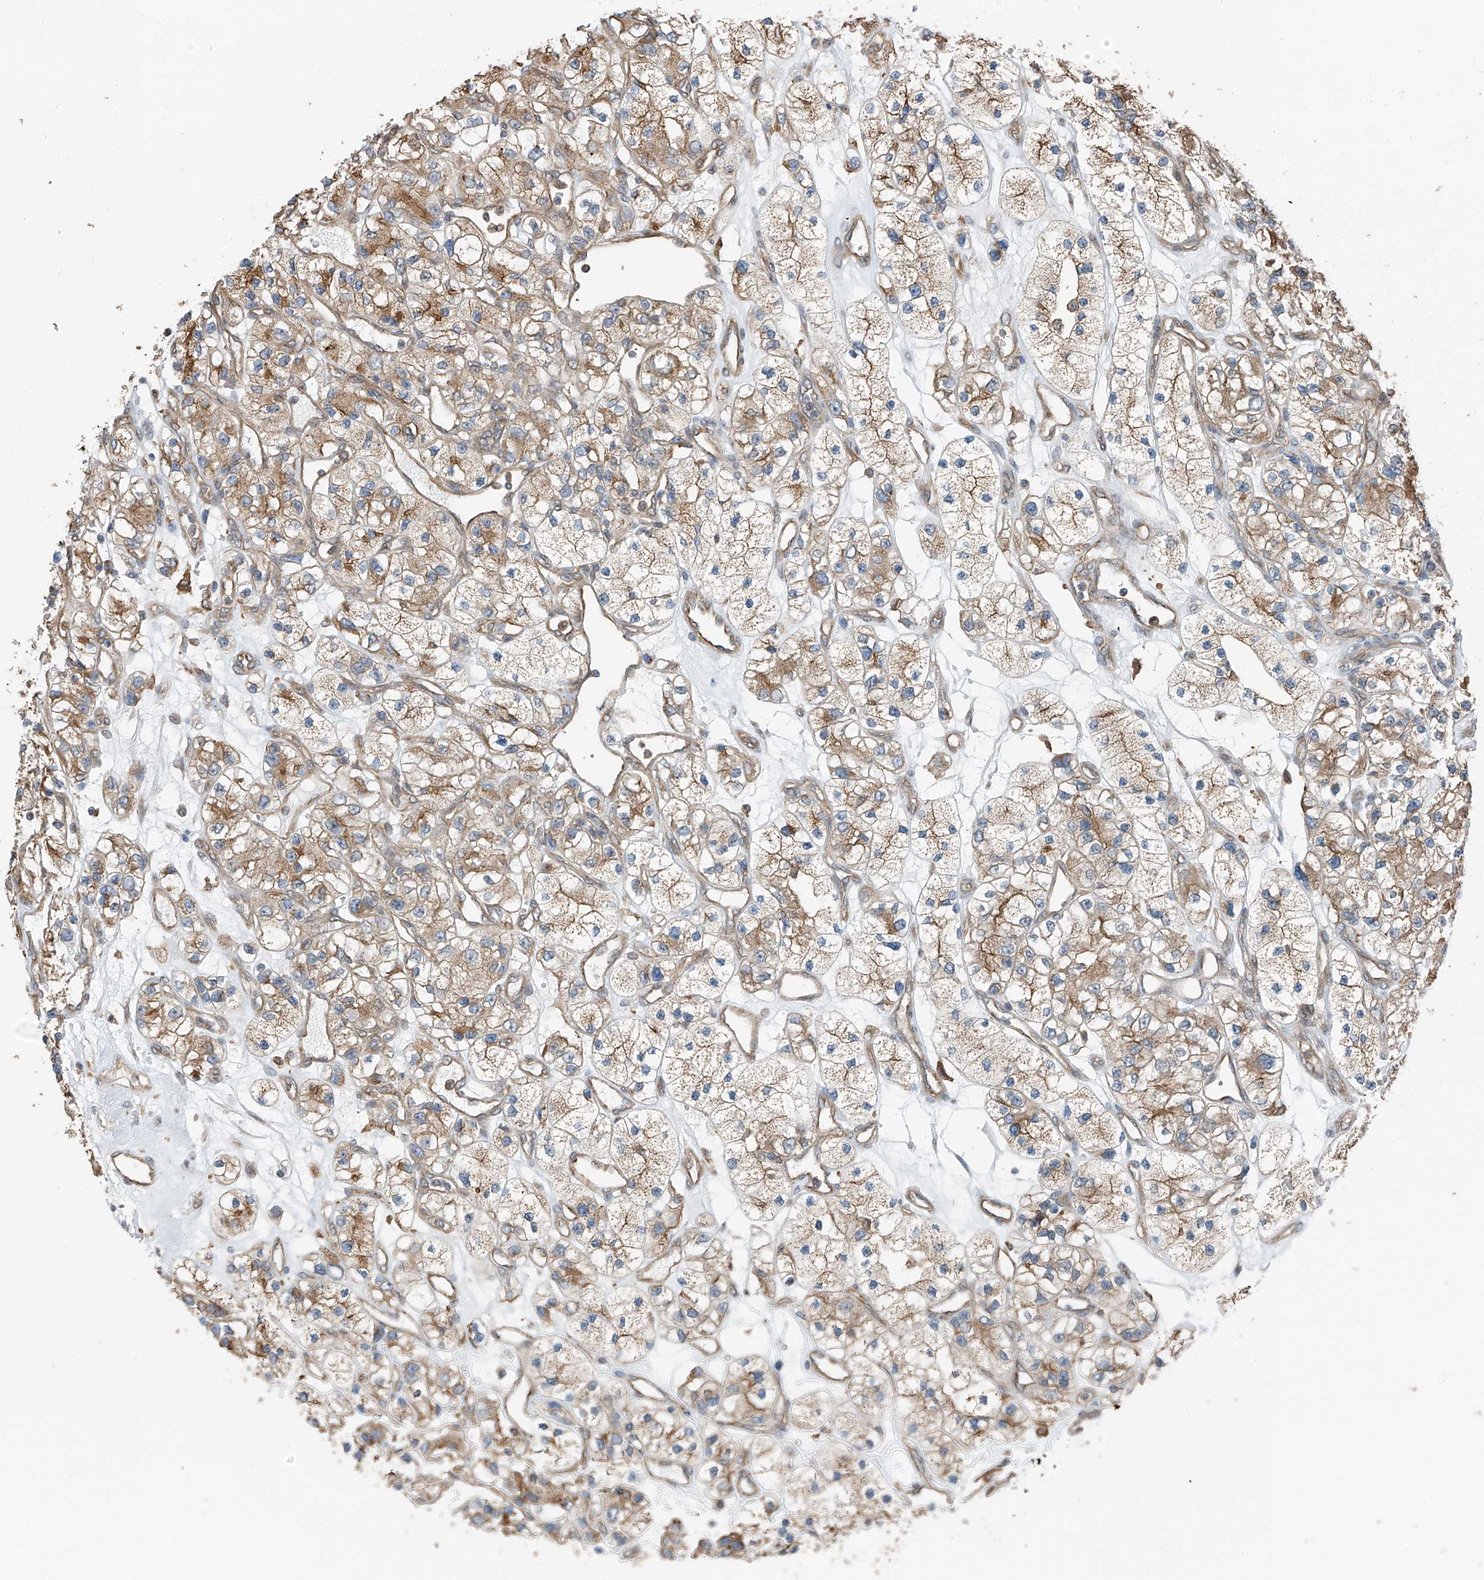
{"staining": {"intensity": "moderate", "quantity": ">75%", "location": "cytoplasmic/membranous"}, "tissue": "renal cancer", "cell_type": "Tumor cells", "image_type": "cancer", "snomed": [{"axis": "morphology", "description": "Adenocarcinoma, NOS"}, {"axis": "topography", "description": "Kidney"}], "caption": "Immunohistochemistry staining of renal adenocarcinoma, which reveals medium levels of moderate cytoplasmic/membranous positivity in about >75% of tumor cells indicating moderate cytoplasmic/membranous protein expression. The staining was performed using DAB (brown) for protein detection and nuclei were counterstained in hematoxylin (blue).", "gene": "ZNF189", "patient": {"sex": "female", "age": 57}}